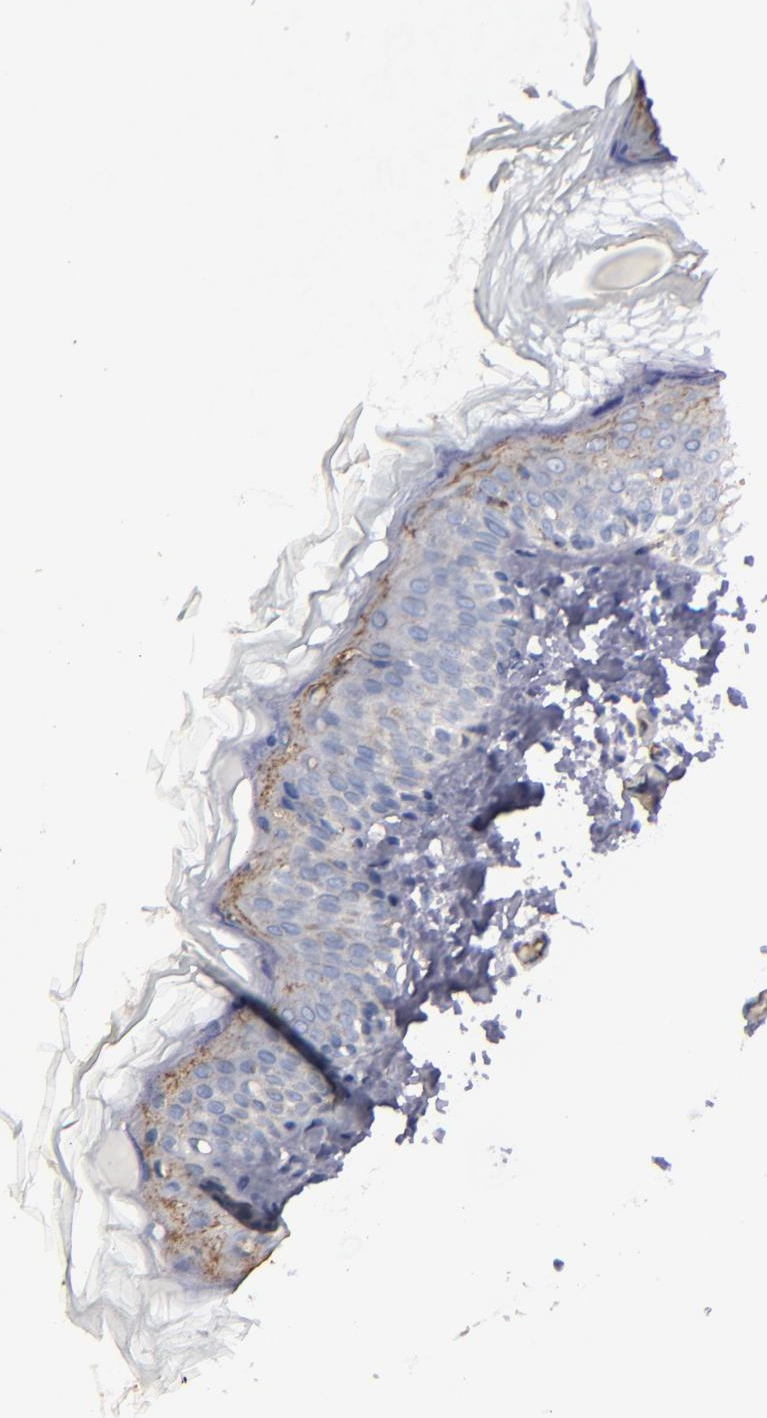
{"staining": {"intensity": "weak", "quantity": ">75%", "location": "cytoplasmic/membranous"}, "tissue": "skin", "cell_type": "Fibroblasts", "image_type": "normal", "snomed": [{"axis": "morphology", "description": "Normal tissue, NOS"}, {"axis": "topography", "description": "Skin"}], "caption": "Protein staining of normal skin exhibits weak cytoplasmic/membranous expression in about >75% of fibroblasts.", "gene": "CLDN5", "patient": {"sex": "female", "age": 4}}